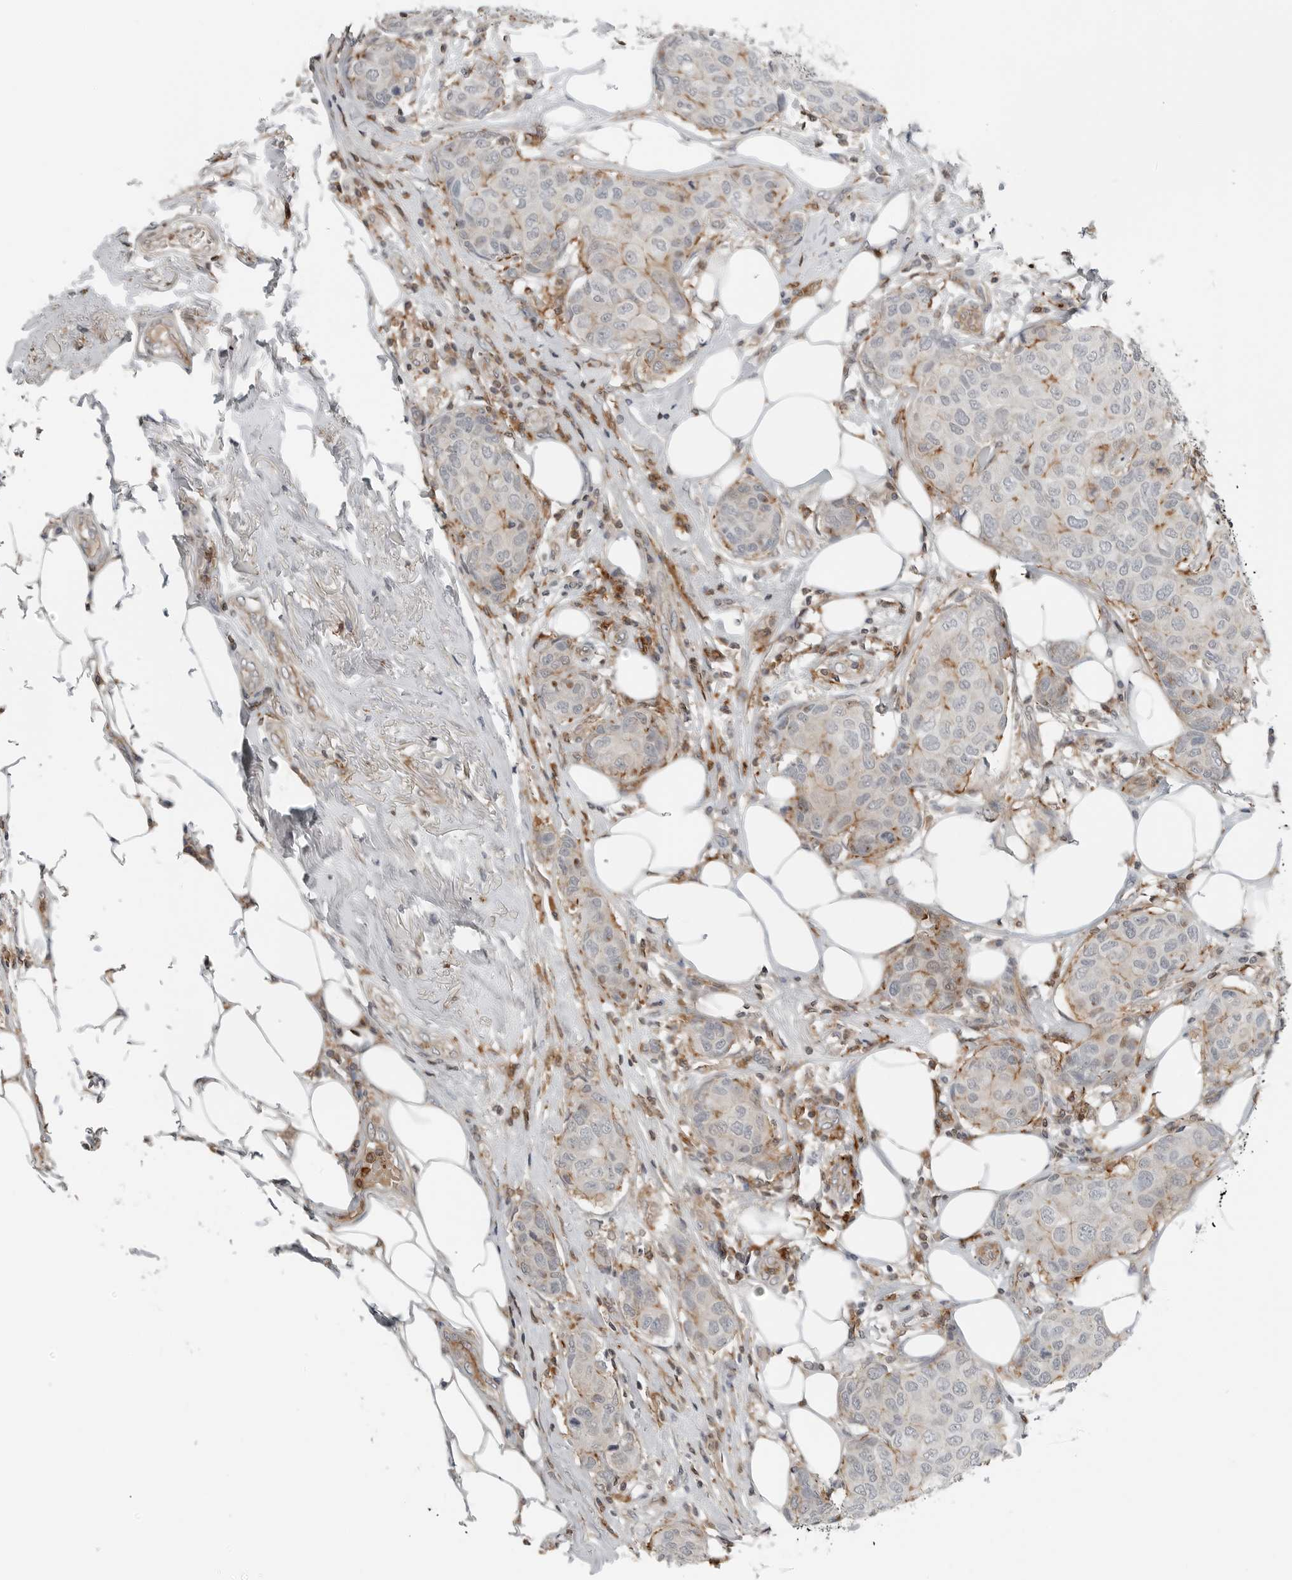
{"staining": {"intensity": "moderate", "quantity": "<25%", "location": "cytoplasmic/membranous"}, "tissue": "breast cancer", "cell_type": "Tumor cells", "image_type": "cancer", "snomed": [{"axis": "morphology", "description": "Duct carcinoma"}, {"axis": "topography", "description": "Breast"}], "caption": "Invasive ductal carcinoma (breast) stained with a brown dye exhibits moderate cytoplasmic/membranous positive expression in about <25% of tumor cells.", "gene": "LEFTY2", "patient": {"sex": "female", "age": 80}}